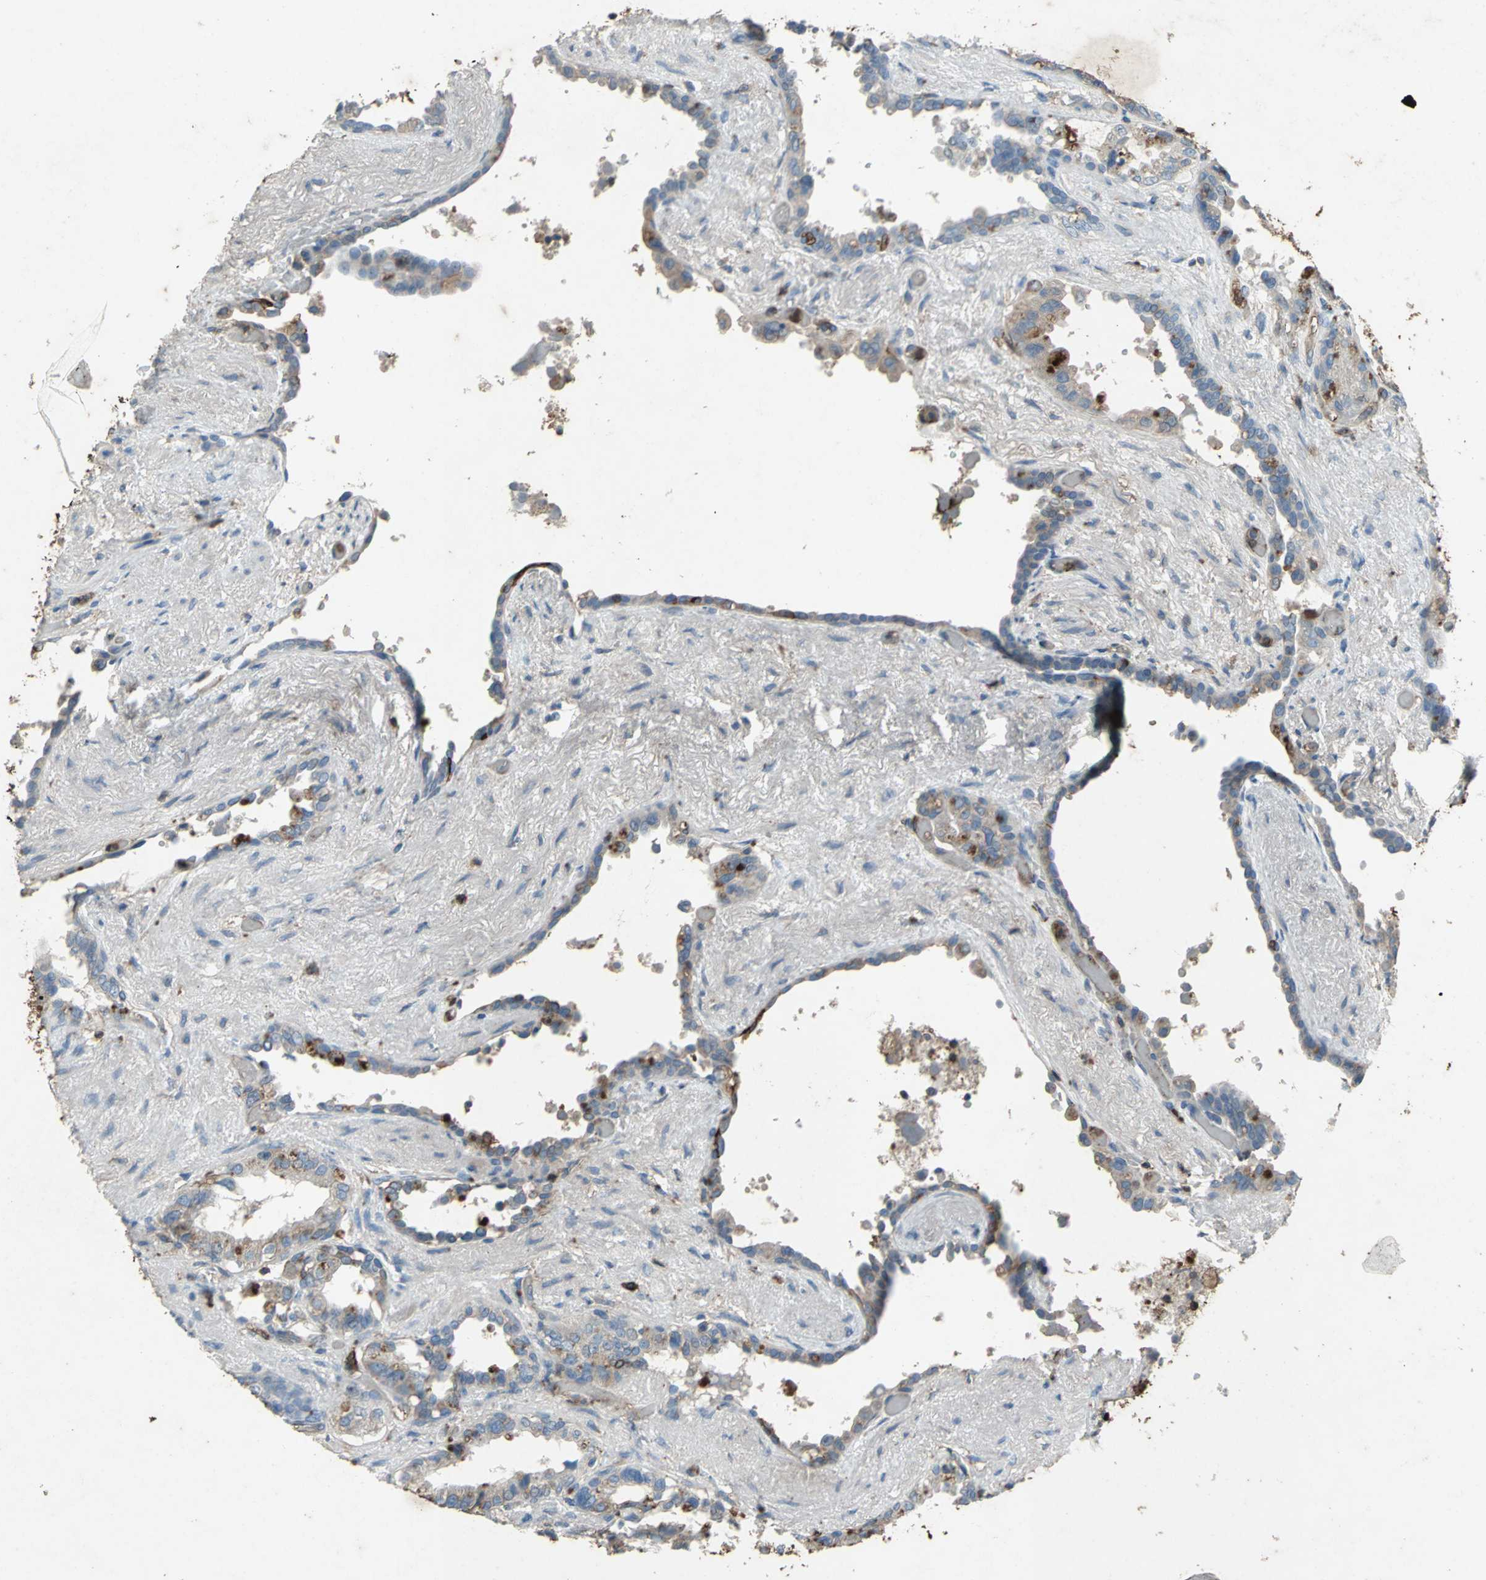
{"staining": {"intensity": "weak", "quantity": ">75%", "location": "cytoplasmic/membranous"}, "tissue": "seminal vesicle", "cell_type": "Glandular cells", "image_type": "normal", "snomed": [{"axis": "morphology", "description": "Normal tissue, NOS"}, {"axis": "topography", "description": "Seminal veicle"}], "caption": "Protein expression analysis of normal seminal vesicle demonstrates weak cytoplasmic/membranous staining in about >75% of glandular cells. The staining was performed using DAB to visualize the protein expression in brown, while the nuclei were stained in blue with hematoxylin (Magnification: 20x).", "gene": "CCR6", "patient": {"sex": "male", "age": 61}}